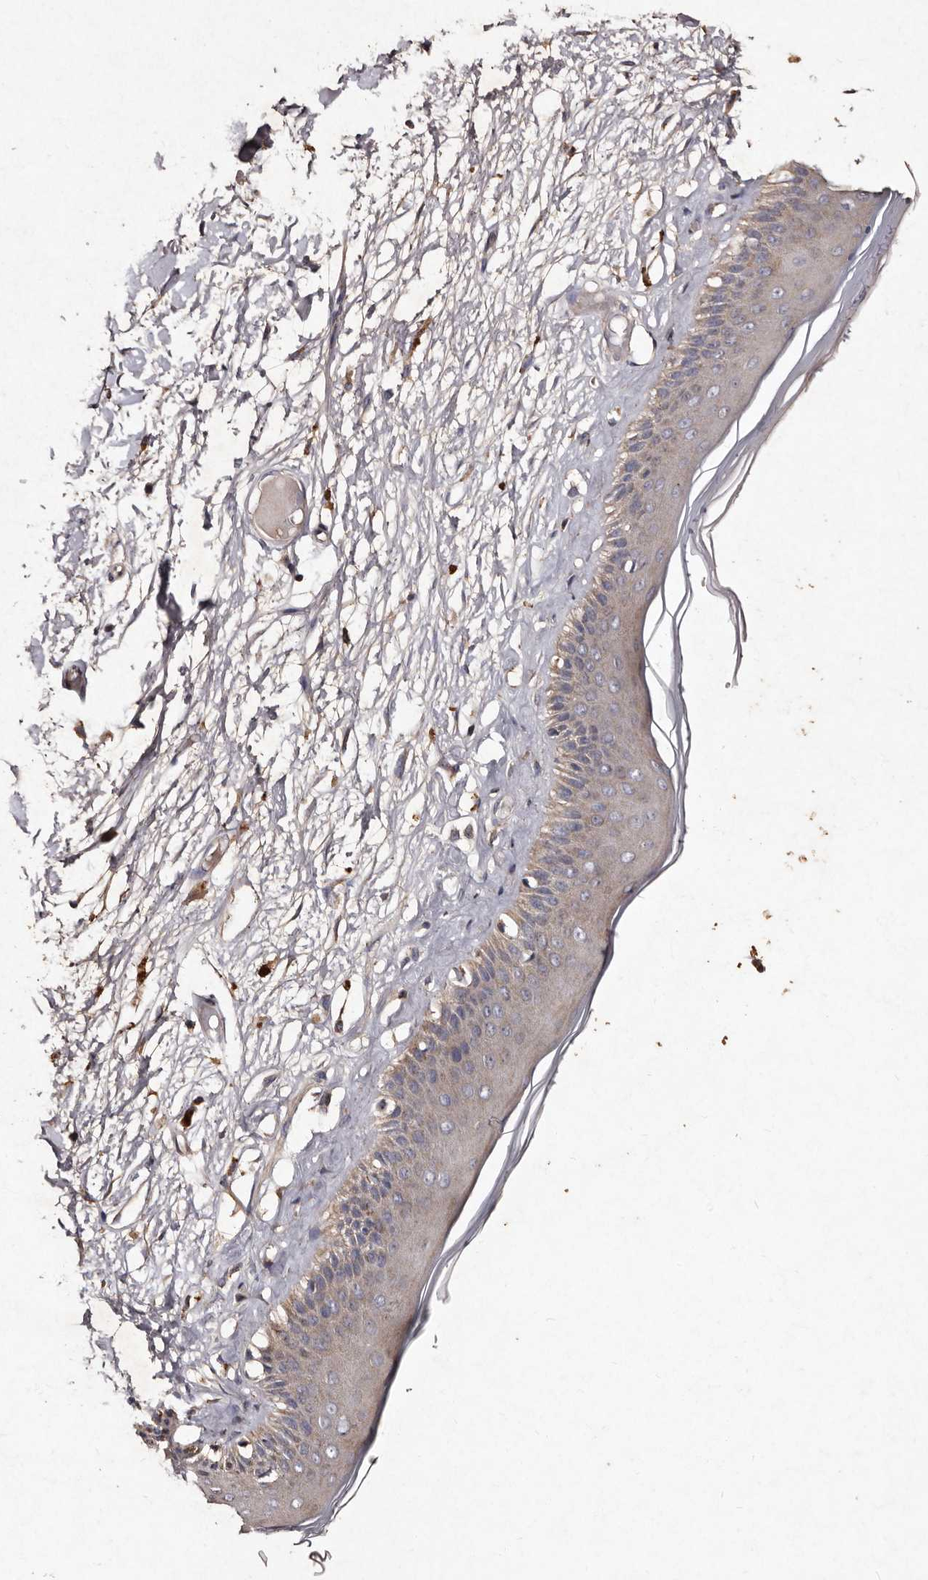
{"staining": {"intensity": "moderate", "quantity": "25%-75%", "location": "cytoplasmic/membranous"}, "tissue": "skin", "cell_type": "Epidermal cells", "image_type": "normal", "snomed": [{"axis": "morphology", "description": "Normal tissue, NOS"}, {"axis": "topography", "description": "Vulva"}], "caption": "Immunohistochemical staining of benign human skin shows moderate cytoplasmic/membranous protein staining in about 25%-75% of epidermal cells. Nuclei are stained in blue.", "gene": "TFB1M", "patient": {"sex": "female", "age": 73}}